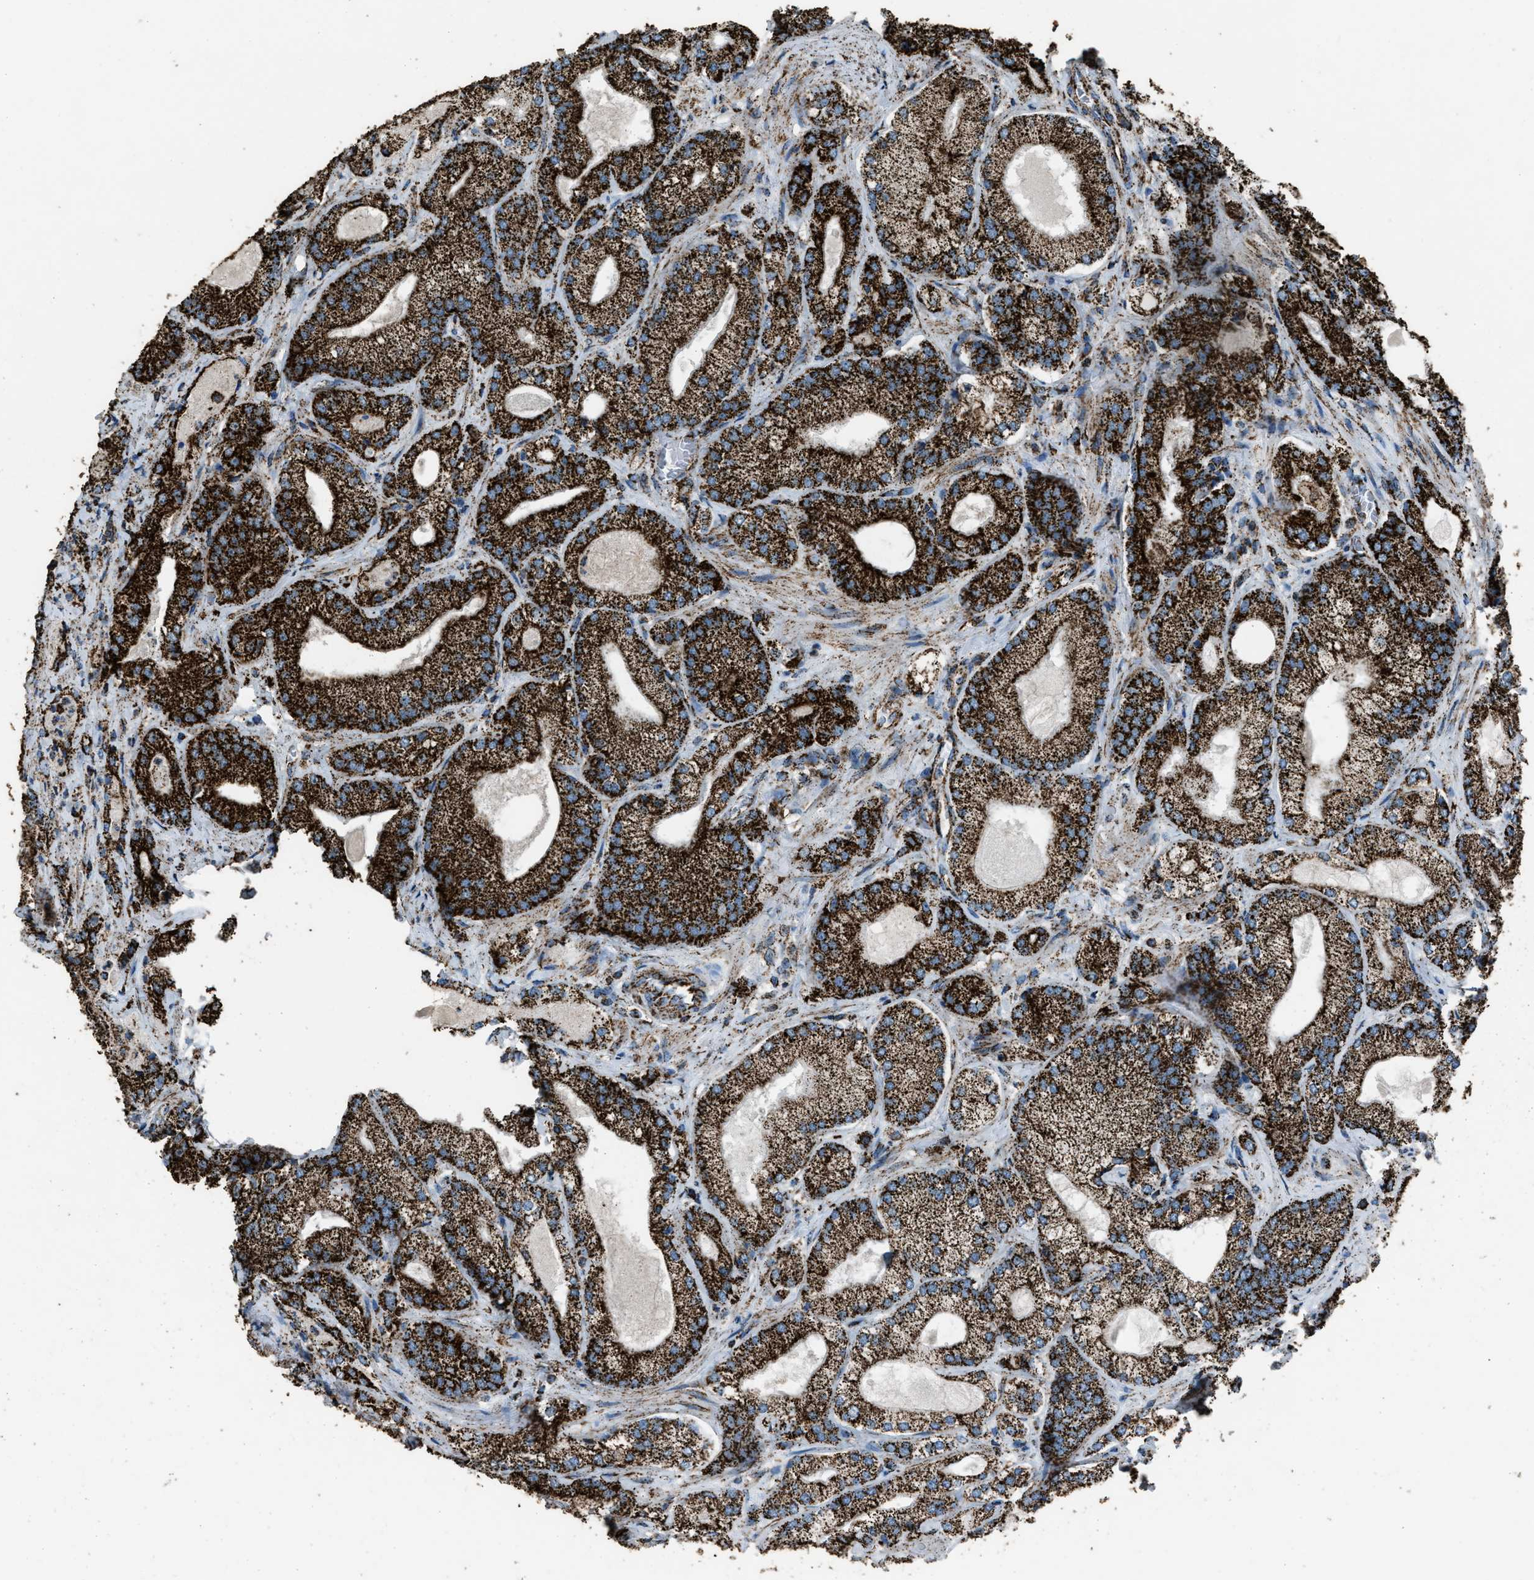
{"staining": {"intensity": "strong", "quantity": ">75%", "location": "cytoplasmic/membranous"}, "tissue": "prostate cancer", "cell_type": "Tumor cells", "image_type": "cancer", "snomed": [{"axis": "morphology", "description": "Adenocarcinoma, Low grade"}, {"axis": "topography", "description": "Prostate"}], "caption": "Human prostate low-grade adenocarcinoma stained for a protein (brown) demonstrates strong cytoplasmic/membranous positive staining in about >75% of tumor cells.", "gene": "MDH2", "patient": {"sex": "male", "age": 65}}